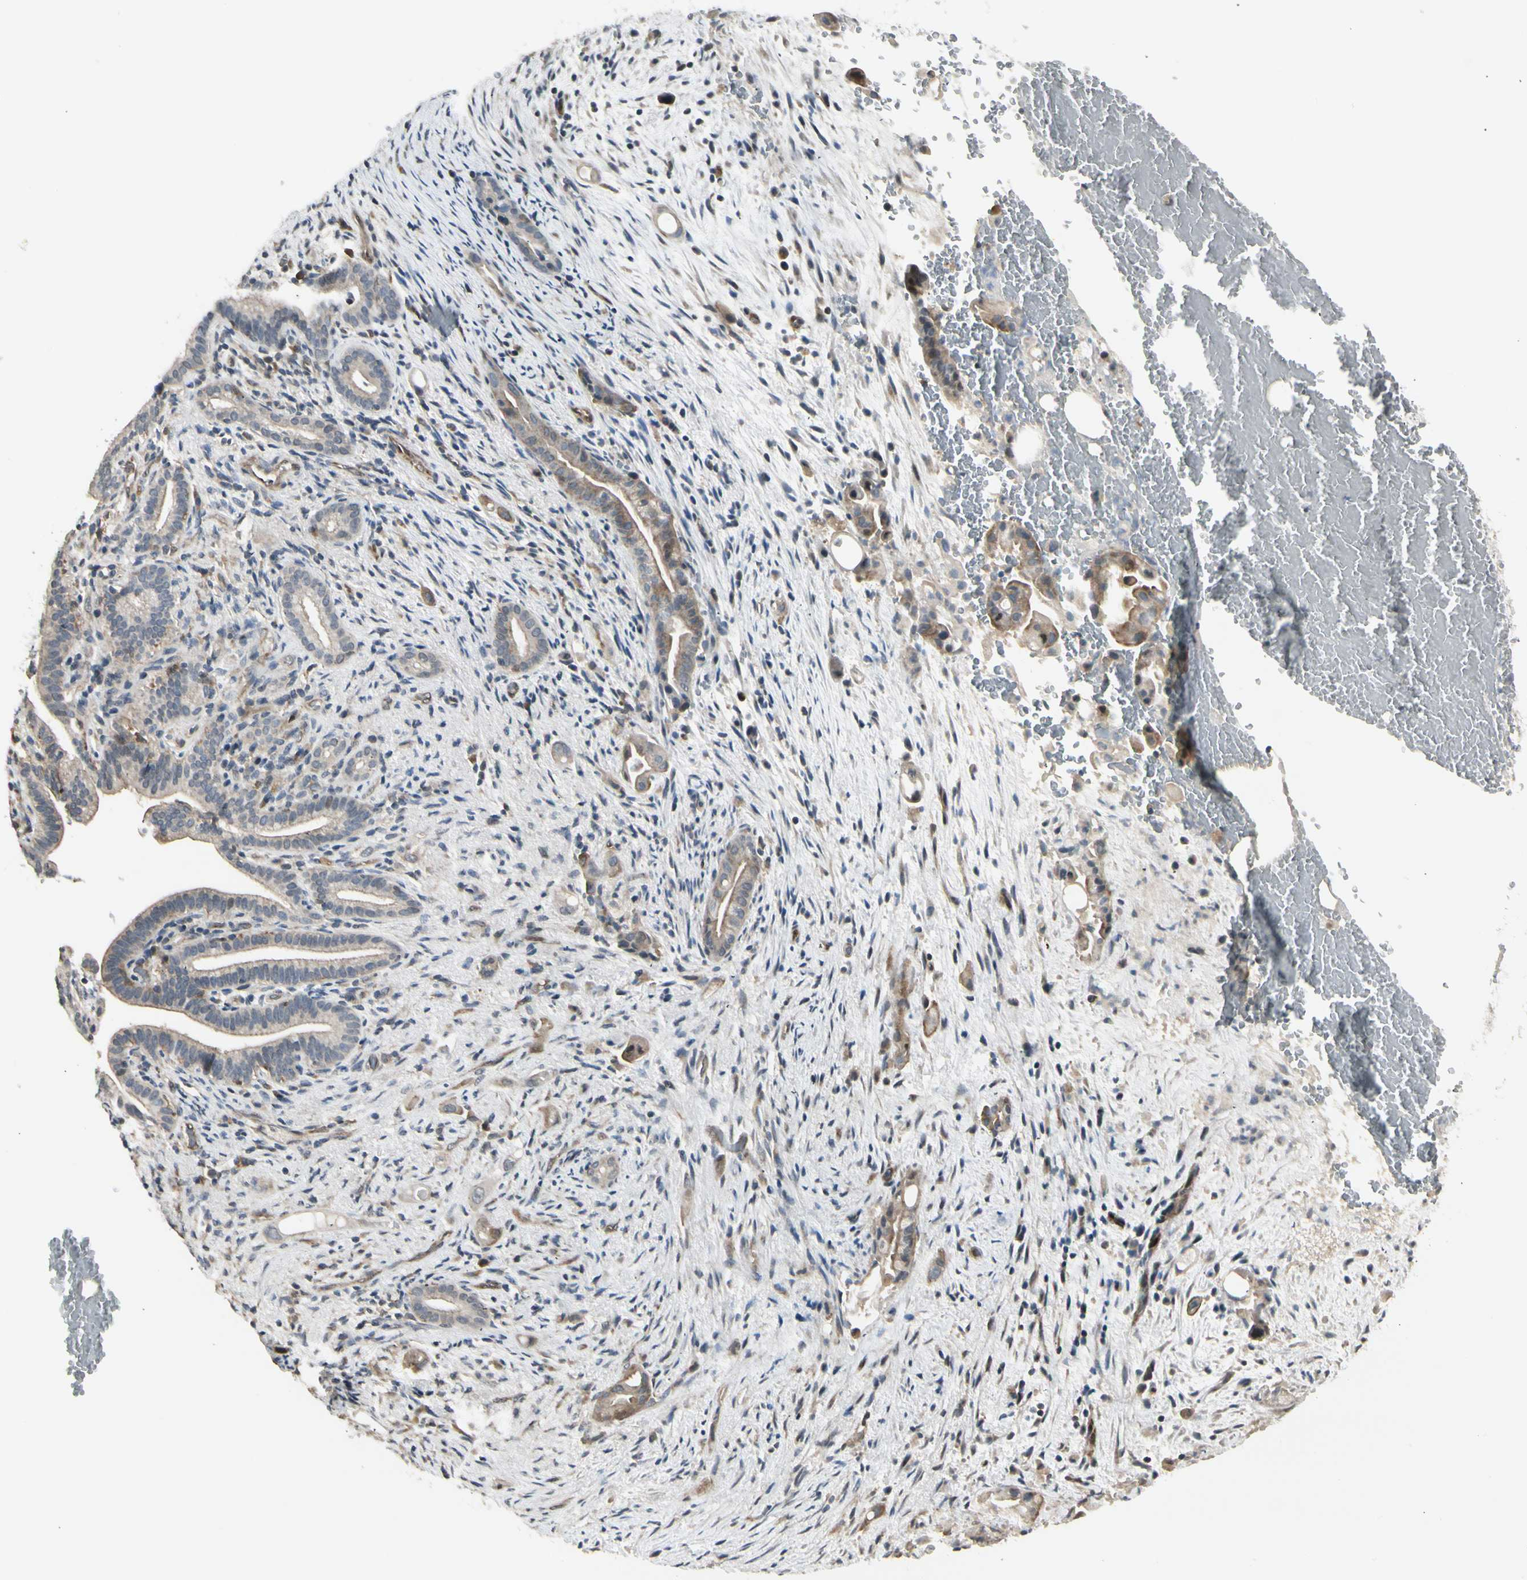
{"staining": {"intensity": "weak", "quantity": ">75%", "location": "cytoplasmic/membranous"}, "tissue": "liver cancer", "cell_type": "Tumor cells", "image_type": "cancer", "snomed": [{"axis": "morphology", "description": "Cholangiocarcinoma"}, {"axis": "topography", "description": "Liver"}], "caption": "The immunohistochemical stain shows weak cytoplasmic/membranous positivity in tumor cells of liver cholangiocarcinoma tissue. The protein is shown in brown color, while the nuclei are stained blue.", "gene": "SVBP", "patient": {"sex": "female", "age": 68}}